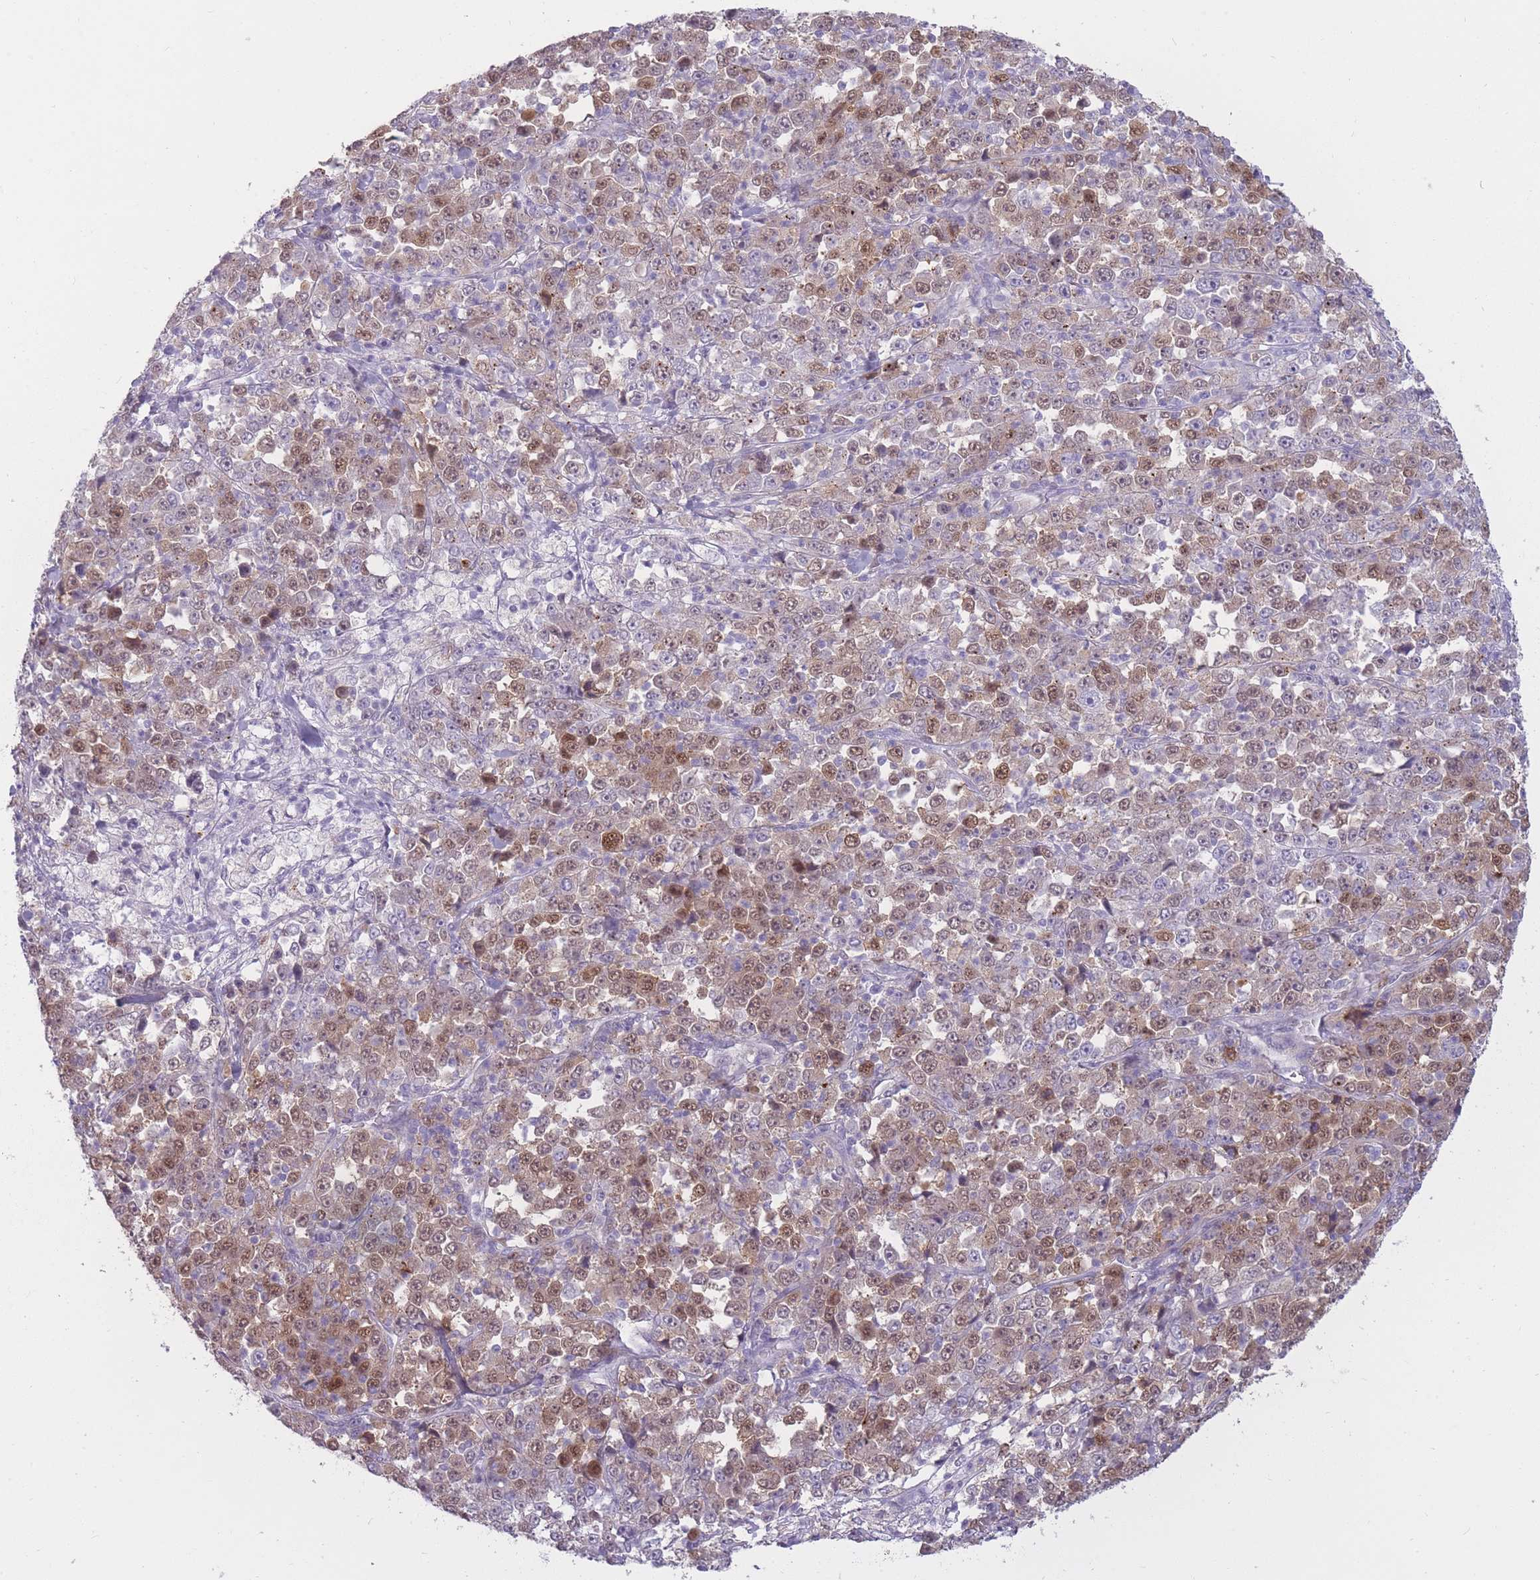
{"staining": {"intensity": "moderate", "quantity": "25%-75%", "location": "cytoplasmic/membranous,nuclear"}, "tissue": "stomach cancer", "cell_type": "Tumor cells", "image_type": "cancer", "snomed": [{"axis": "morphology", "description": "Normal tissue, NOS"}, {"axis": "morphology", "description": "Adenocarcinoma, NOS"}, {"axis": "topography", "description": "Stomach, upper"}, {"axis": "topography", "description": "Stomach"}], "caption": "A brown stain shows moderate cytoplasmic/membranous and nuclear positivity of a protein in stomach cancer (adenocarcinoma) tumor cells.", "gene": "LGALS9", "patient": {"sex": "male", "age": 59}}